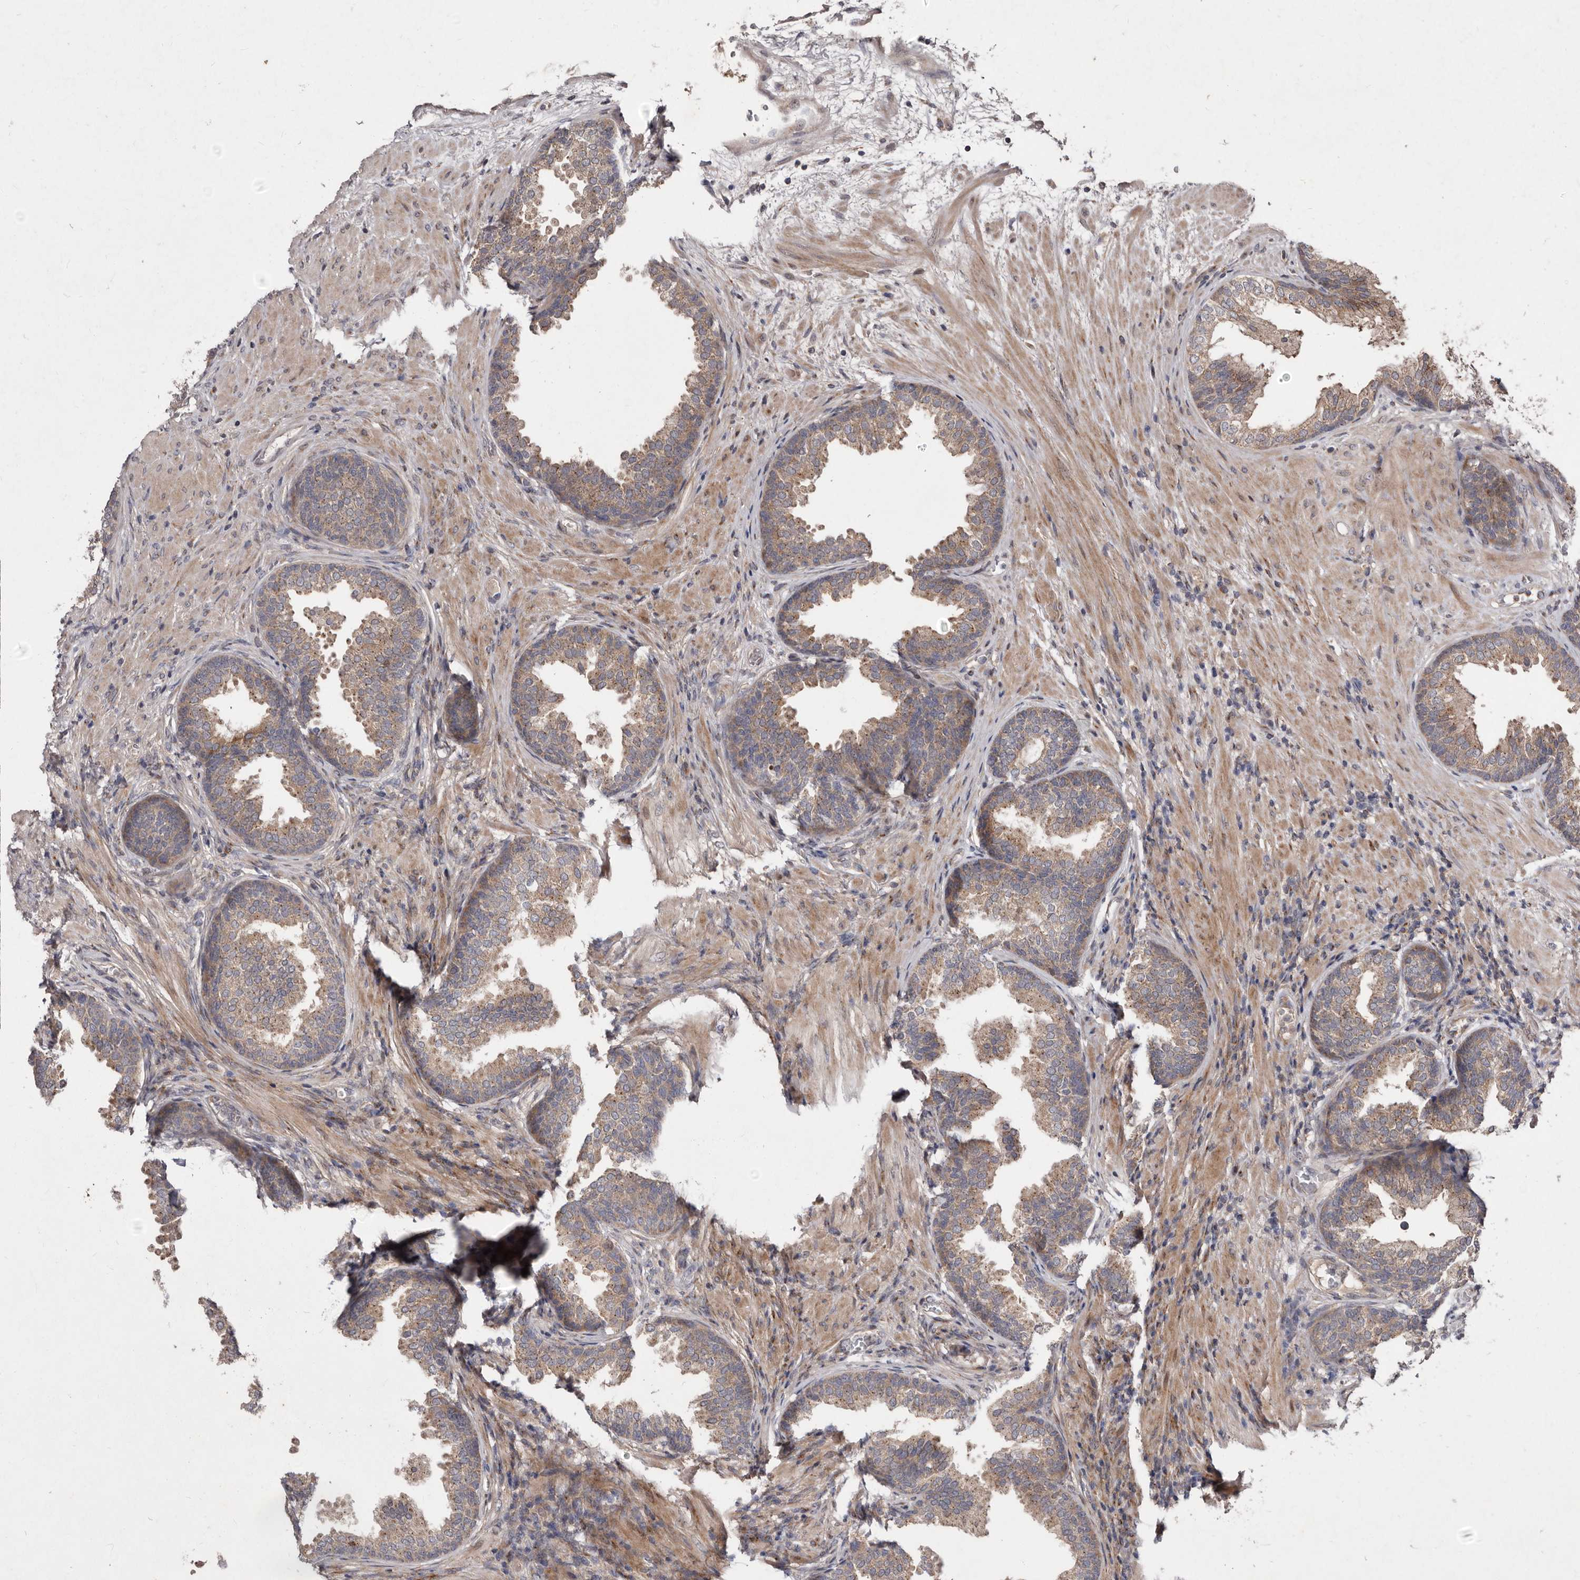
{"staining": {"intensity": "moderate", "quantity": ">75%", "location": "cytoplasmic/membranous"}, "tissue": "prostate", "cell_type": "Glandular cells", "image_type": "normal", "snomed": [{"axis": "morphology", "description": "Normal tissue, NOS"}, {"axis": "topography", "description": "Prostate"}], "caption": "IHC (DAB (3,3'-diaminobenzidine)) staining of unremarkable prostate exhibits moderate cytoplasmic/membranous protein staining in approximately >75% of glandular cells. The protein of interest is shown in brown color, while the nuclei are stained blue.", "gene": "FLAD1", "patient": {"sex": "male", "age": 76}}